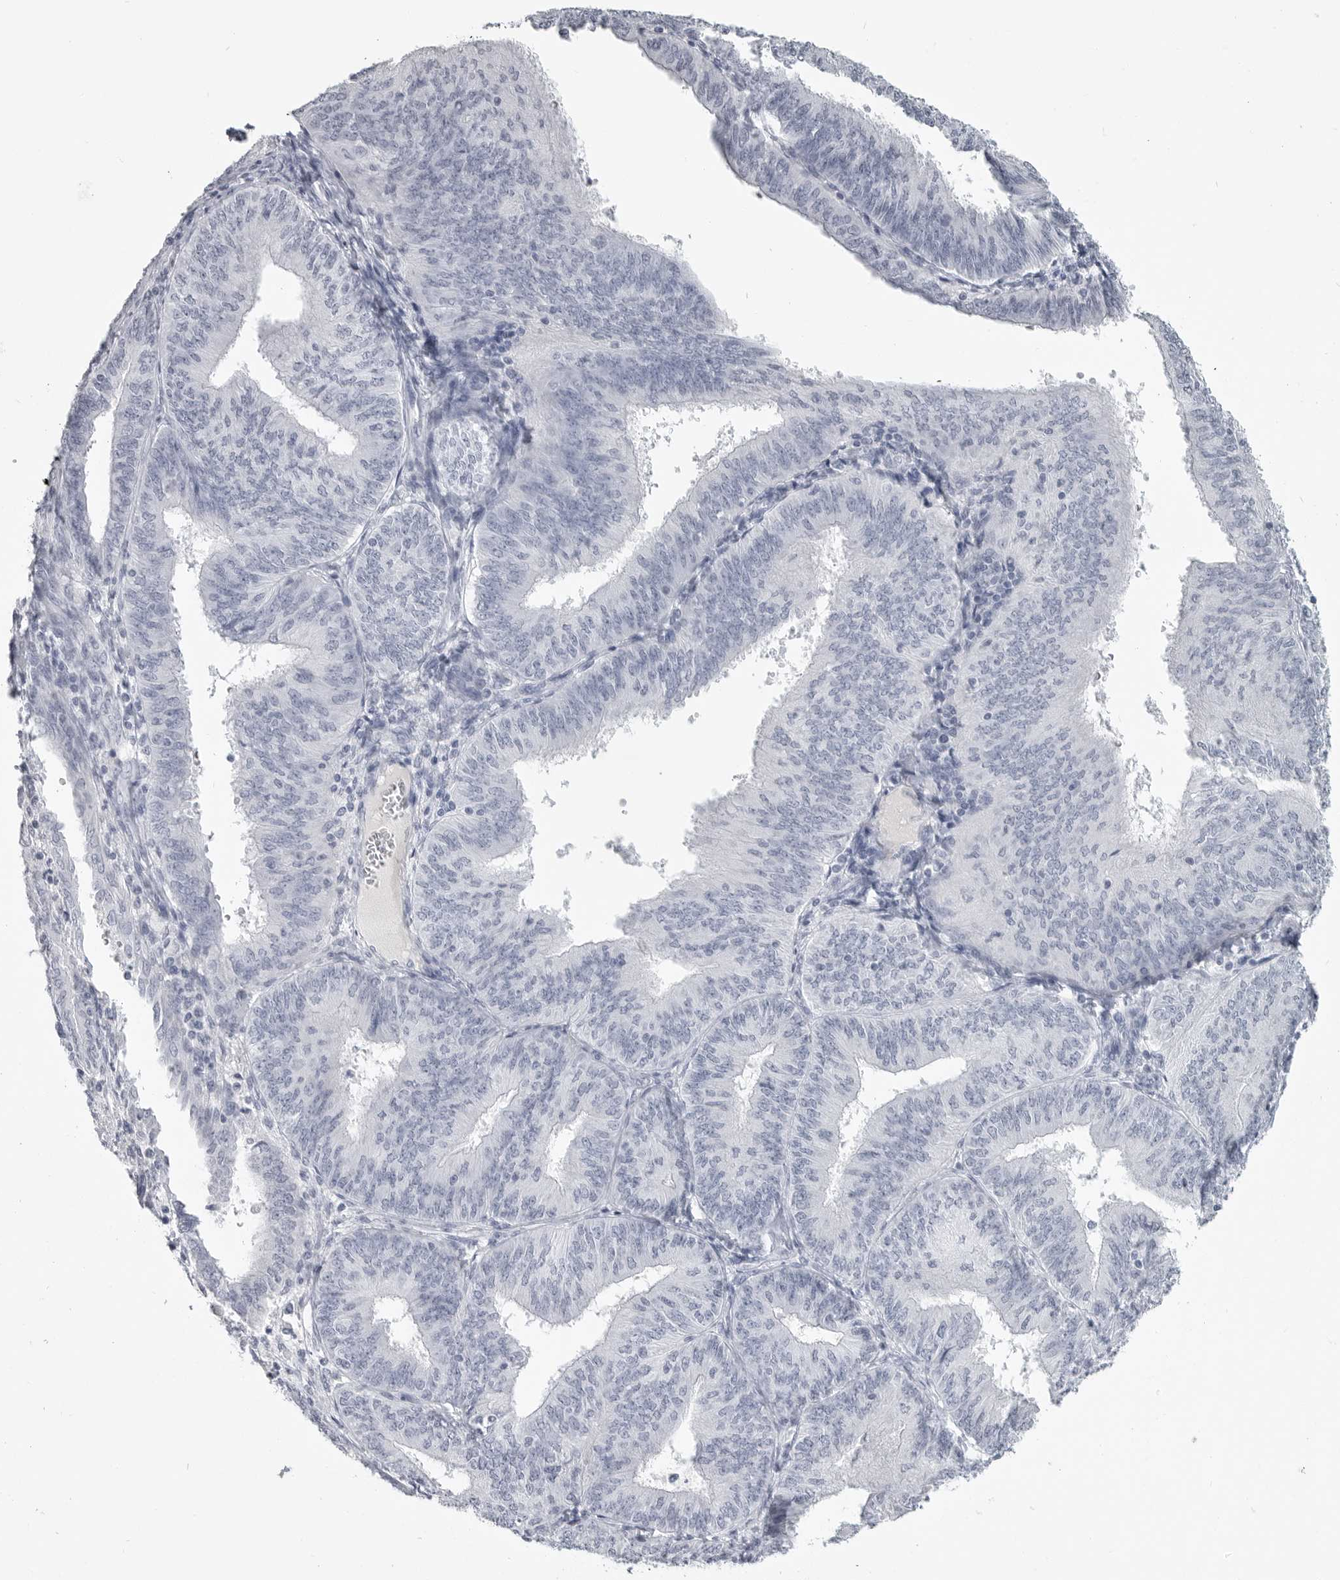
{"staining": {"intensity": "negative", "quantity": "none", "location": "none"}, "tissue": "endometrial cancer", "cell_type": "Tumor cells", "image_type": "cancer", "snomed": [{"axis": "morphology", "description": "Adenocarcinoma, NOS"}, {"axis": "topography", "description": "Endometrium"}], "caption": "Immunohistochemistry image of human endometrial cancer stained for a protein (brown), which reveals no staining in tumor cells.", "gene": "LY6D", "patient": {"sex": "female", "age": 58}}